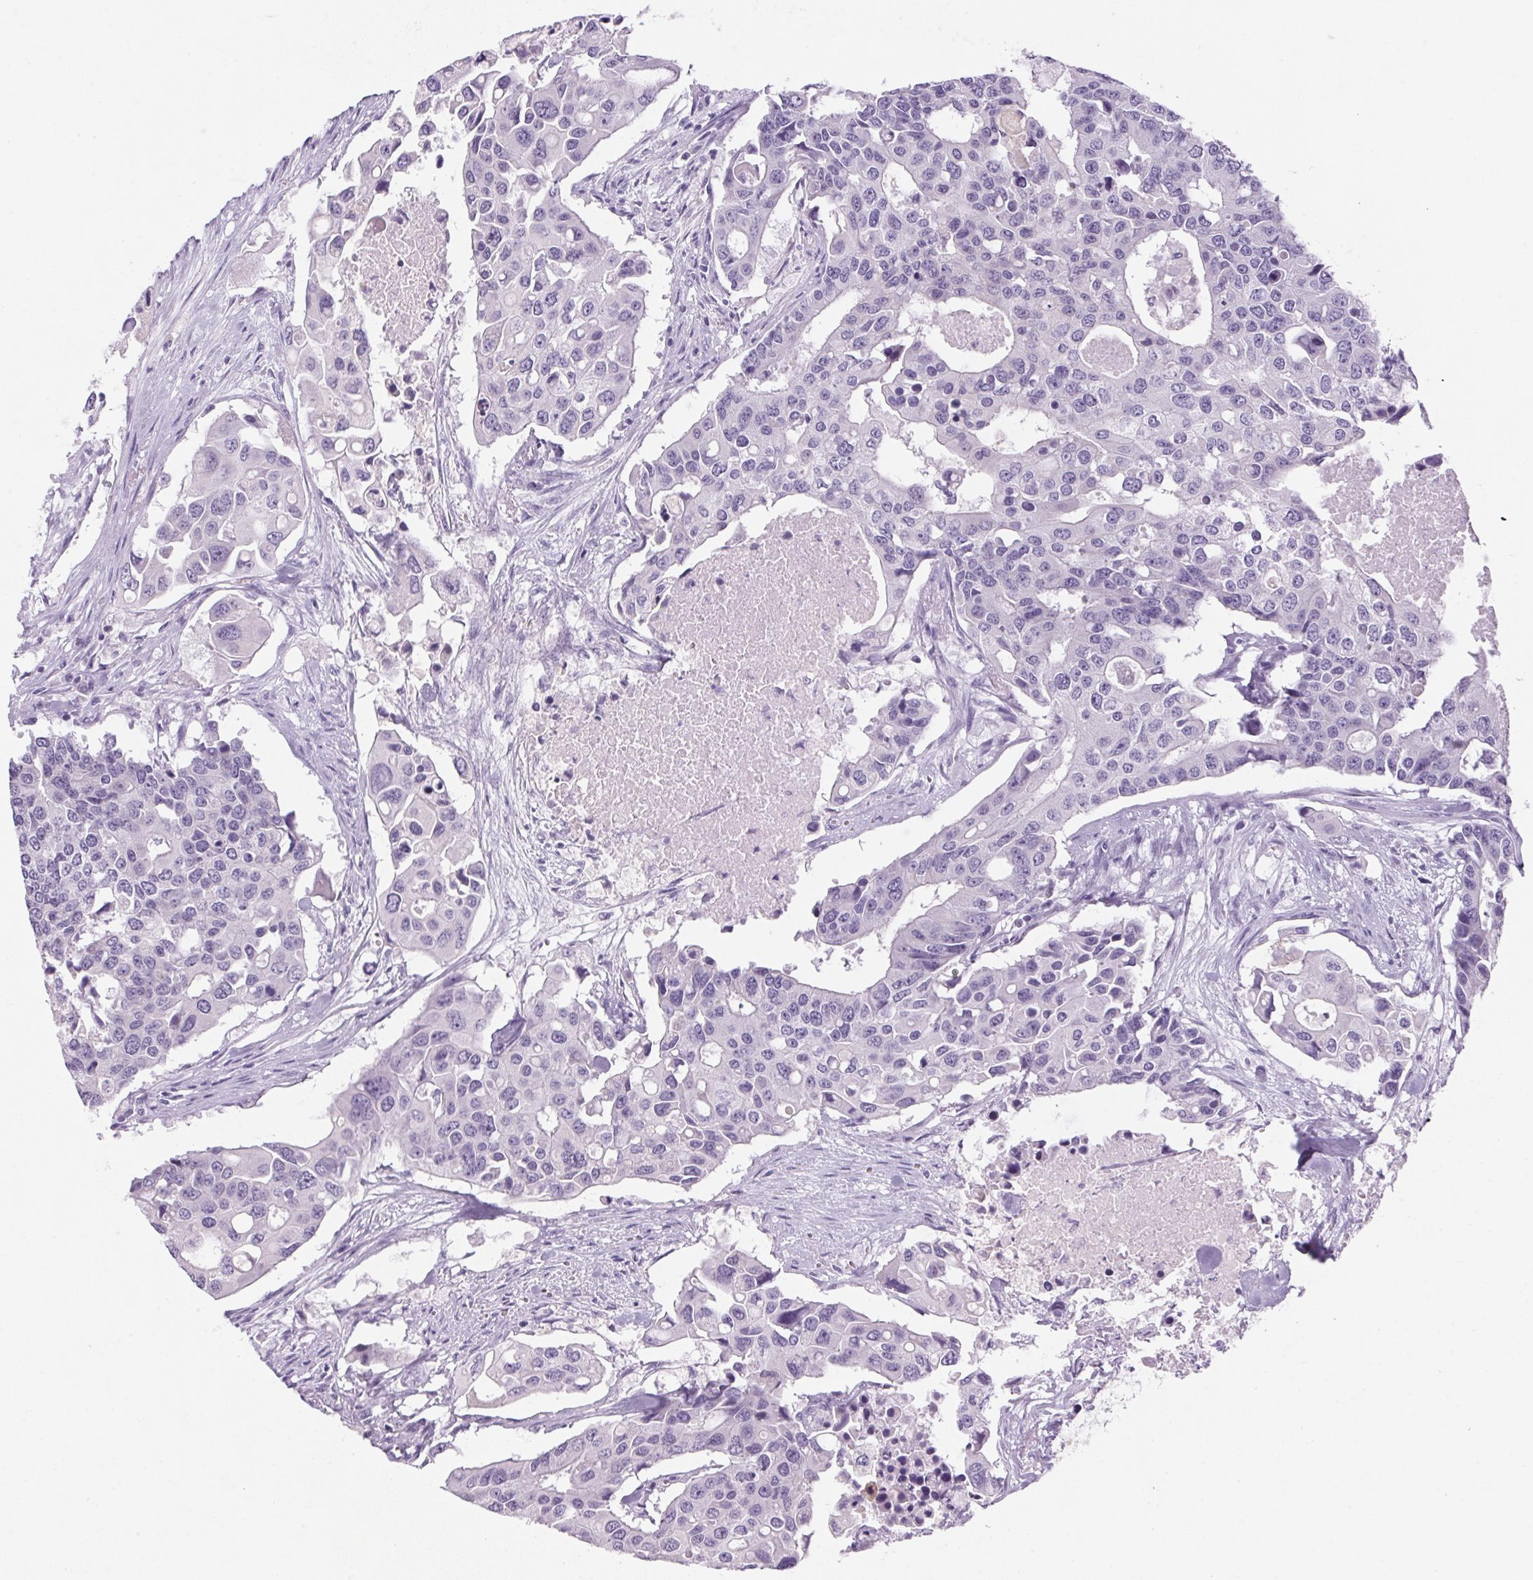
{"staining": {"intensity": "negative", "quantity": "none", "location": "none"}, "tissue": "colorectal cancer", "cell_type": "Tumor cells", "image_type": "cancer", "snomed": [{"axis": "morphology", "description": "Adenocarcinoma, NOS"}, {"axis": "topography", "description": "Colon"}], "caption": "DAB immunohistochemical staining of human colorectal cancer shows no significant expression in tumor cells.", "gene": "RPTN", "patient": {"sex": "male", "age": 77}}